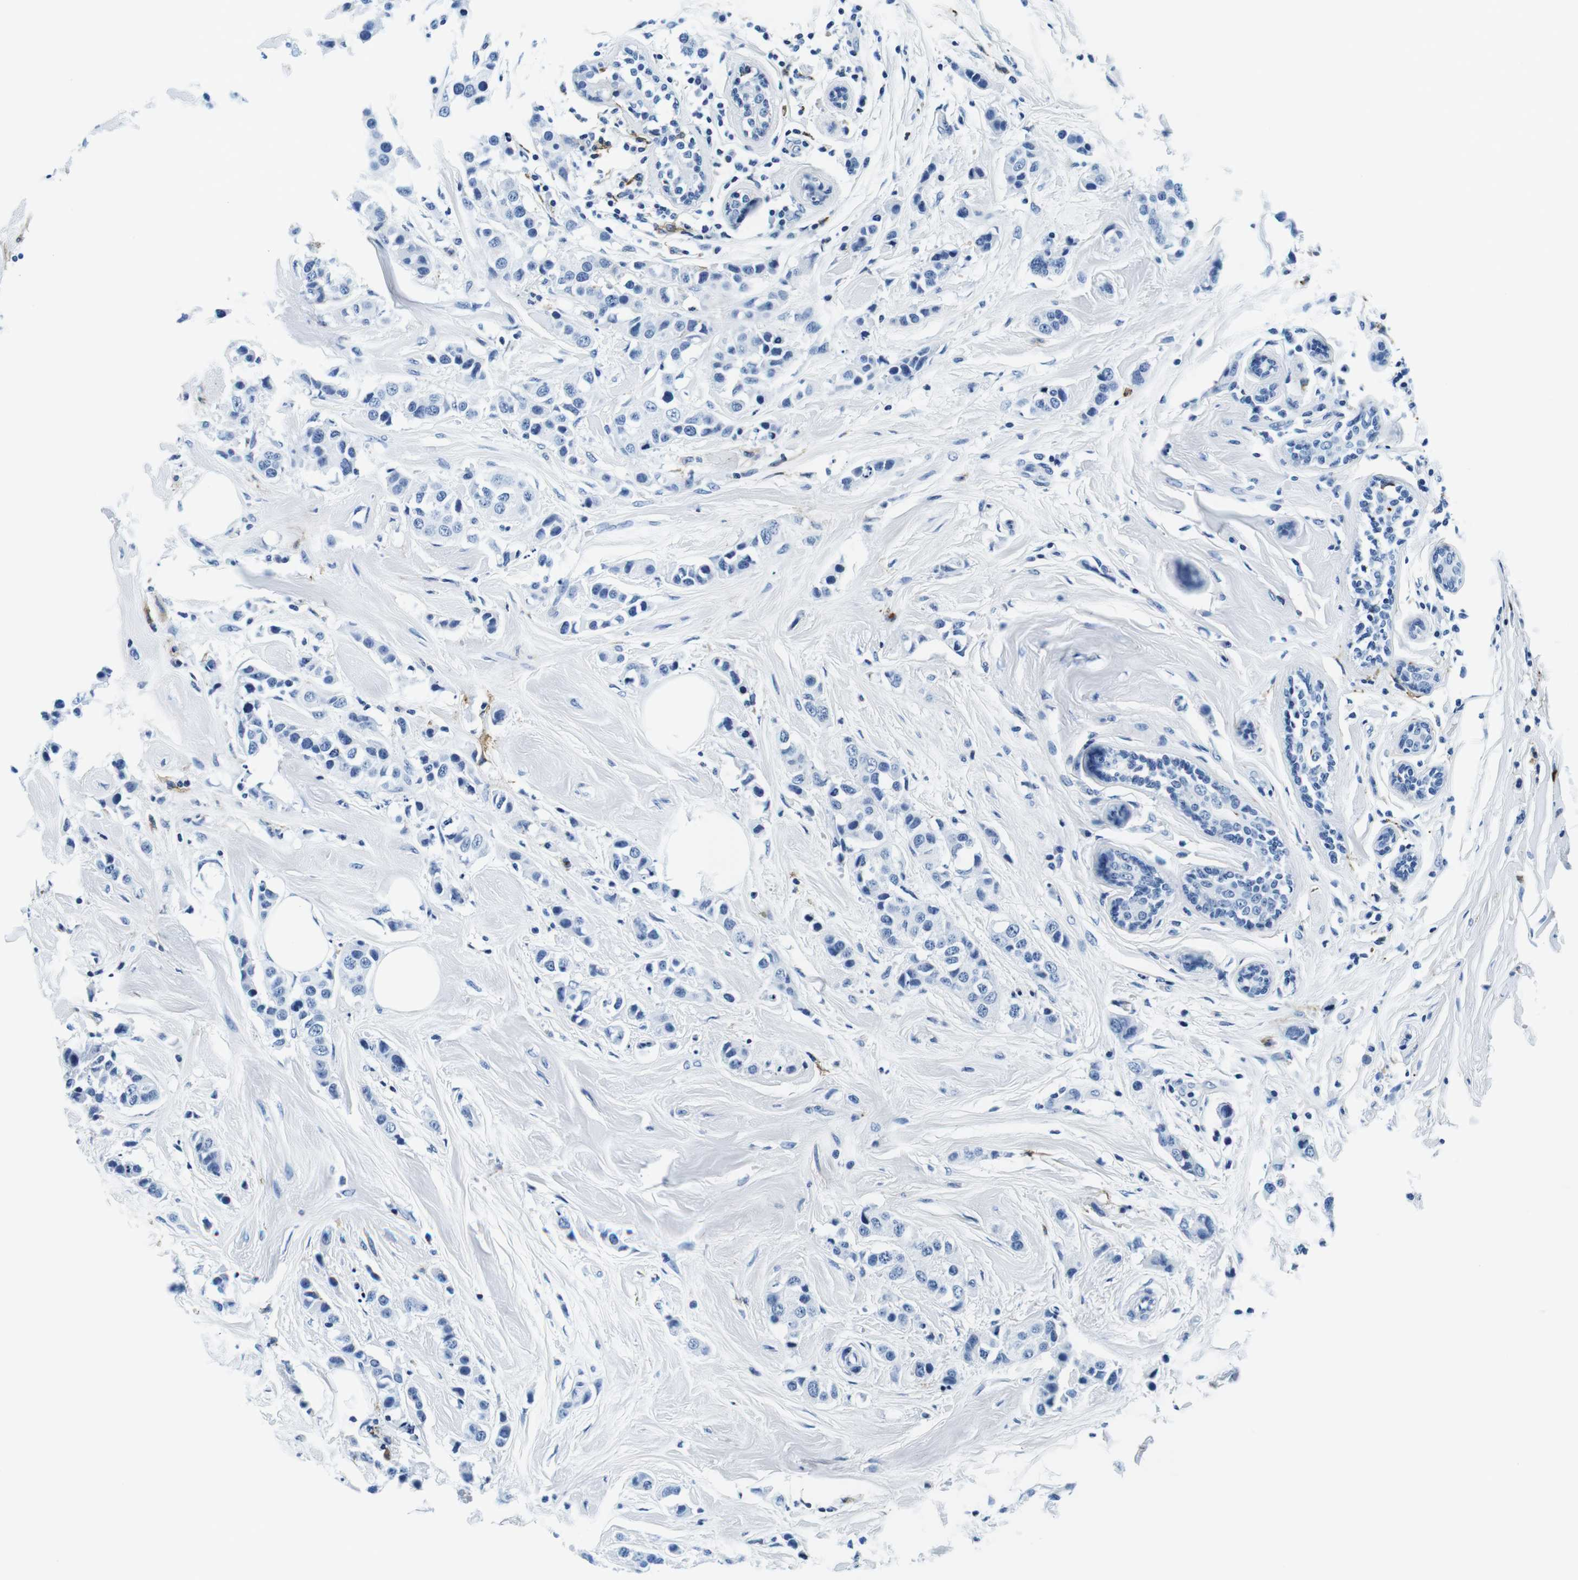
{"staining": {"intensity": "negative", "quantity": "none", "location": "none"}, "tissue": "breast cancer", "cell_type": "Tumor cells", "image_type": "cancer", "snomed": [{"axis": "morphology", "description": "Normal tissue, NOS"}, {"axis": "morphology", "description": "Duct carcinoma"}, {"axis": "topography", "description": "Breast"}], "caption": "Breast cancer (intraductal carcinoma) was stained to show a protein in brown. There is no significant staining in tumor cells.", "gene": "HLA-DRB1", "patient": {"sex": "female", "age": 50}}